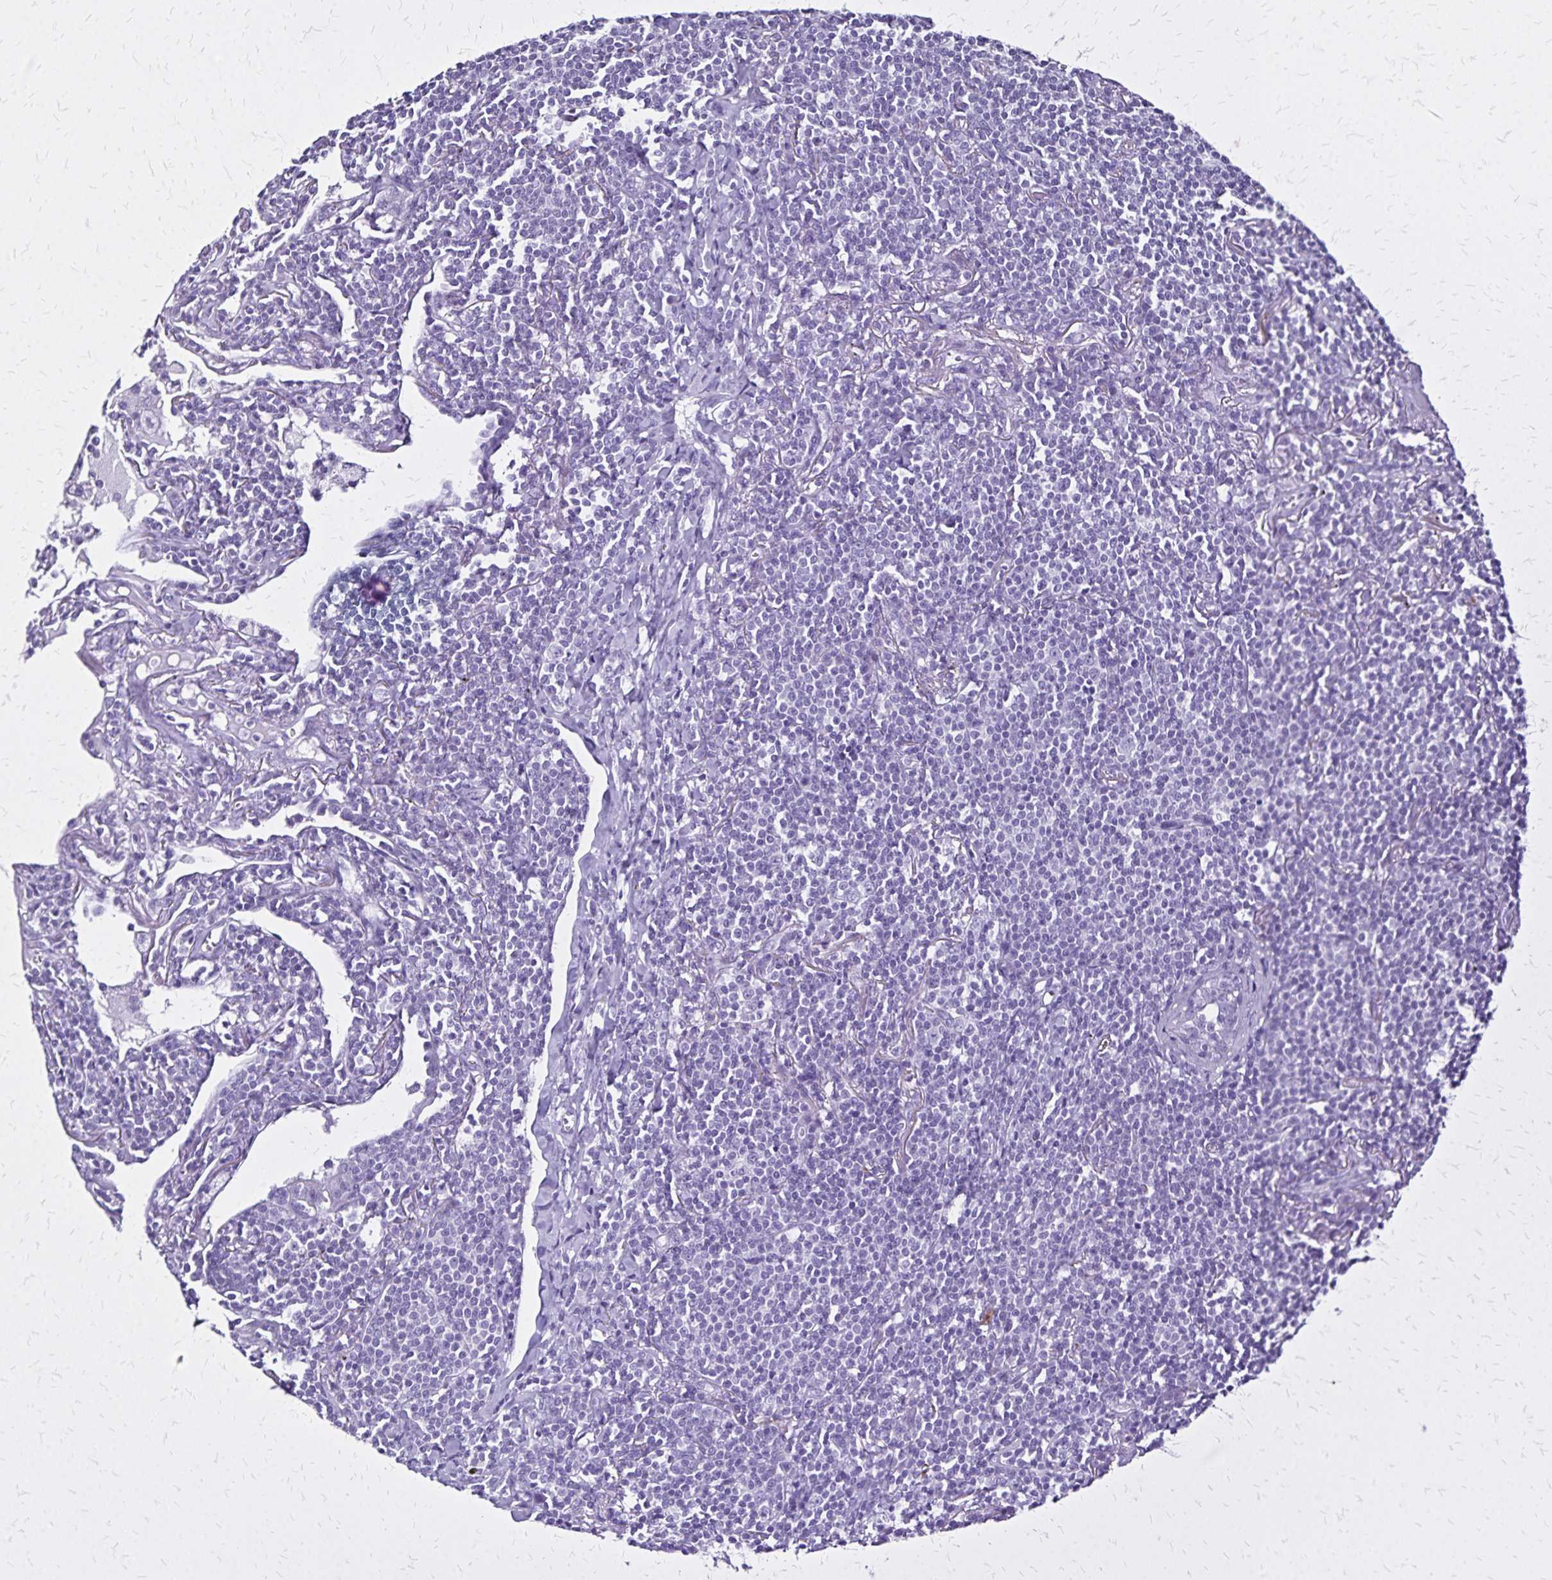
{"staining": {"intensity": "negative", "quantity": "none", "location": "none"}, "tissue": "lymphoma", "cell_type": "Tumor cells", "image_type": "cancer", "snomed": [{"axis": "morphology", "description": "Malignant lymphoma, non-Hodgkin's type, Low grade"}, {"axis": "topography", "description": "Lung"}], "caption": "Tumor cells show no significant protein positivity in low-grade malignant lymphoma, non-Hodgkin's type.", "gene": "KRT2", "patient": {"sex": "female", "age": 71}}